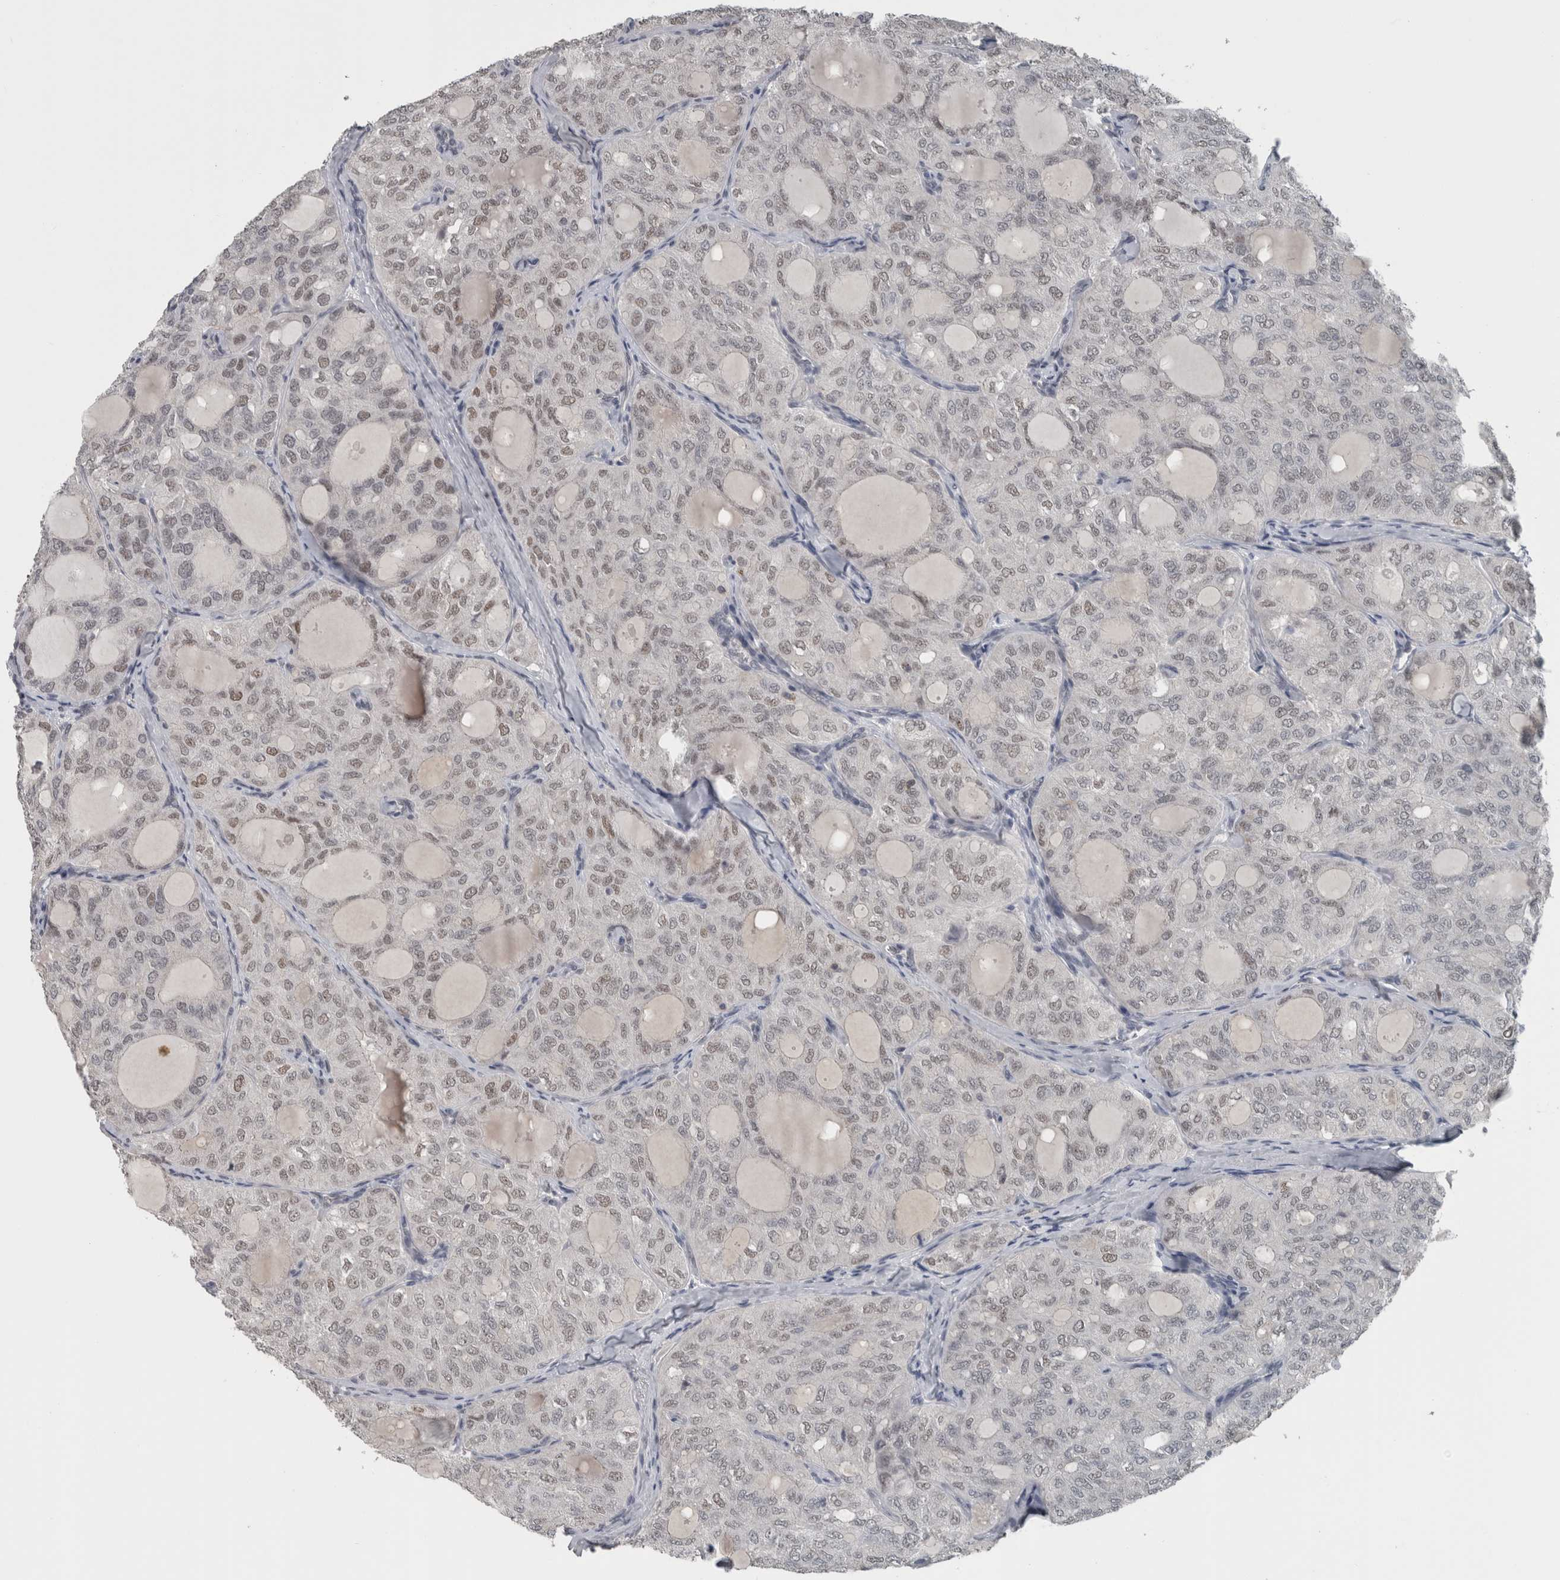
{"staining": {"intensity": "weak", "quantity": ">75%", "location": "nuclear"}, "tissue": "thyroid cancer", "cell_type": "Tumor cells", "image_type": "cancer", "snomed": [{"axis": "morphology", "description": "Follicular adenoma carcinoma, NOS"}, {"axis": "topography", "description": "Thyroid gland"}], "caption": "Tumor cells demonstrate low levels of weak nuclear positivity in about >75% of cells in thyroid cancer (follicular adenoma carcinoma).", "gene": "ZBTB21", "patient": {"sex": "male", "age": 75}}